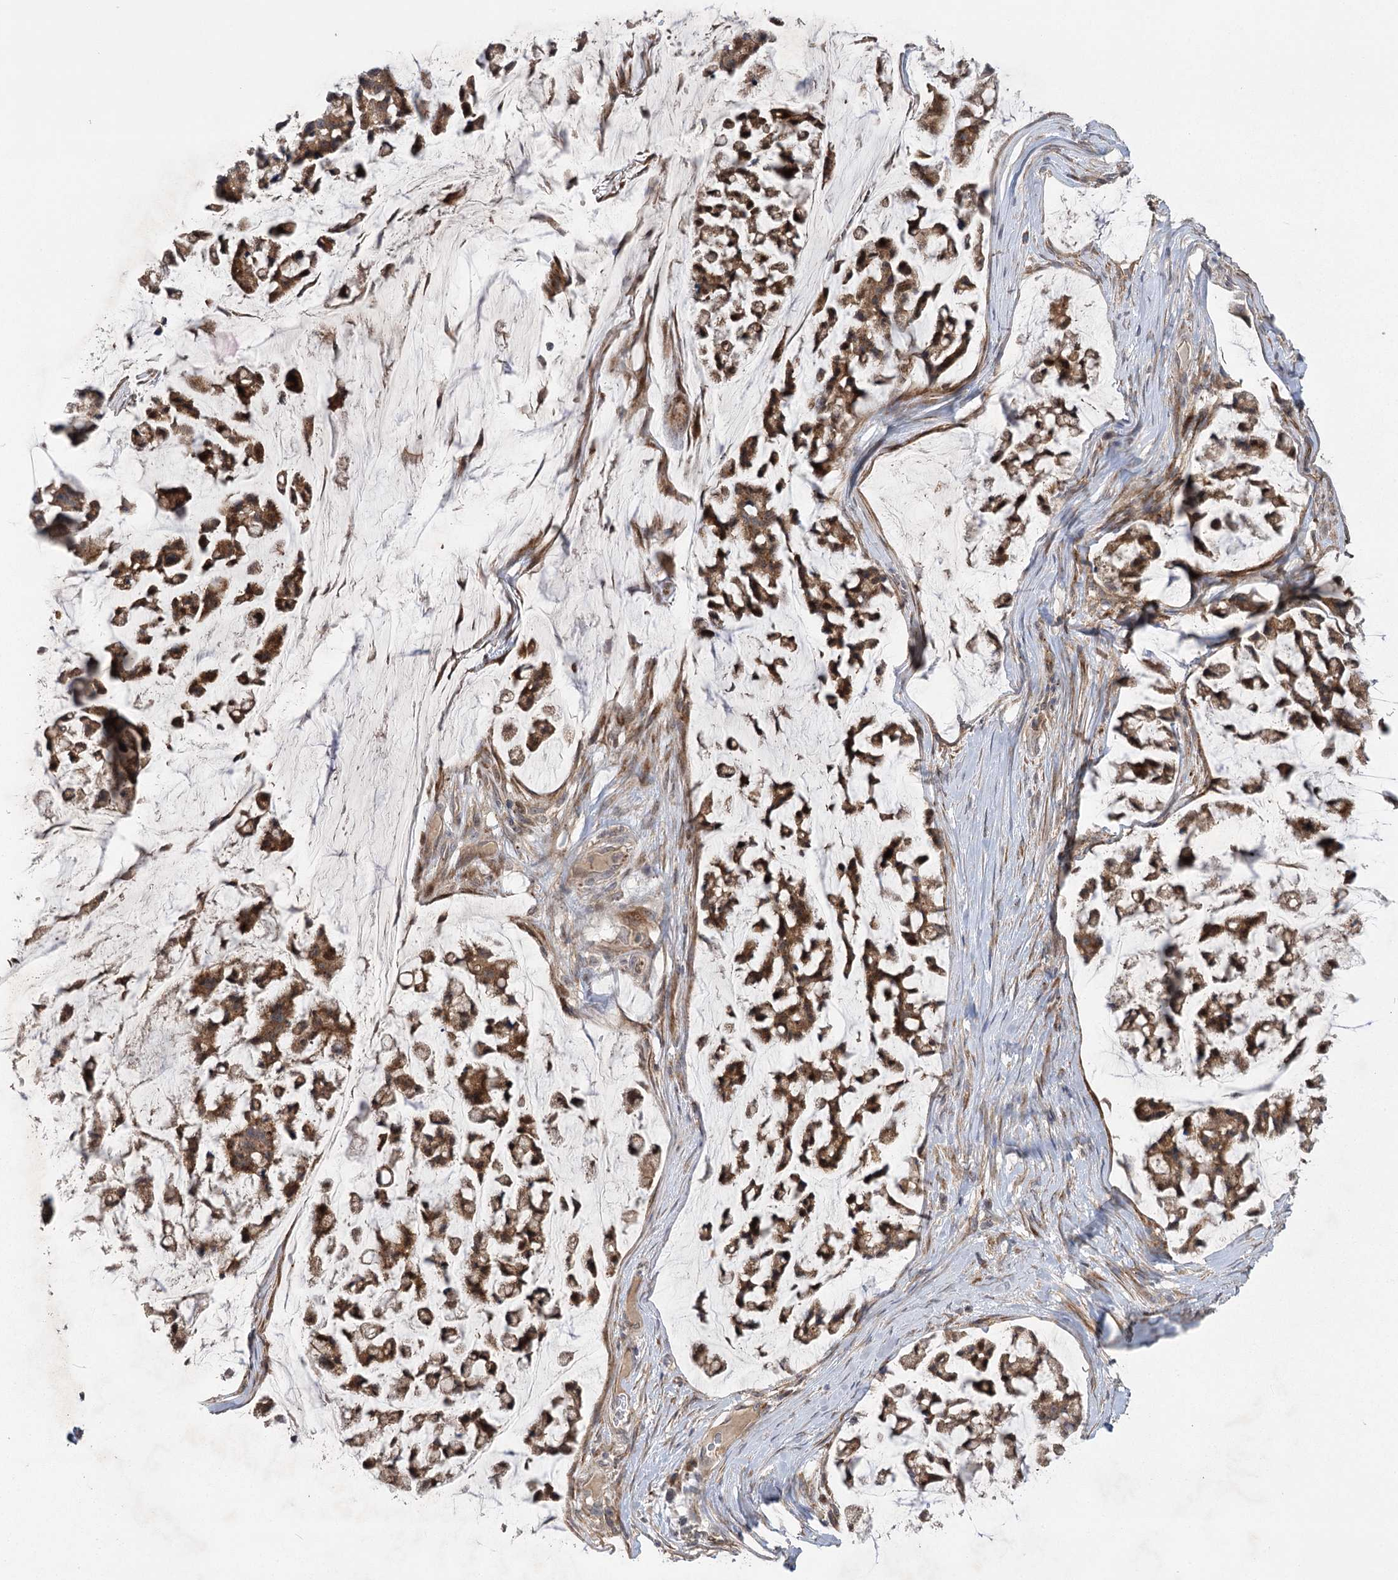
{"staining": {"intensity": "moderate", "quantity": ">75%", "location": "cytoplasmic/membranous"}, "tissue": "stomach cancer", "cell_type": "Tumor cells", "image_type": "cancer", "snomed": [{"axis": "morphology", "description": "Adenocarcinoma, NOS"}, {"axis": "topography", "description": "Stomach, lower"}], "caption": "High-power microscopy captured an IHC histopathology image of stomach adenocarcinoma, revealing moderate cytoplasmic/membranous positivity in about >75% of tumor cells.", "gene": "KCNN2", "patient": {"sex": "male", "age": 67}}